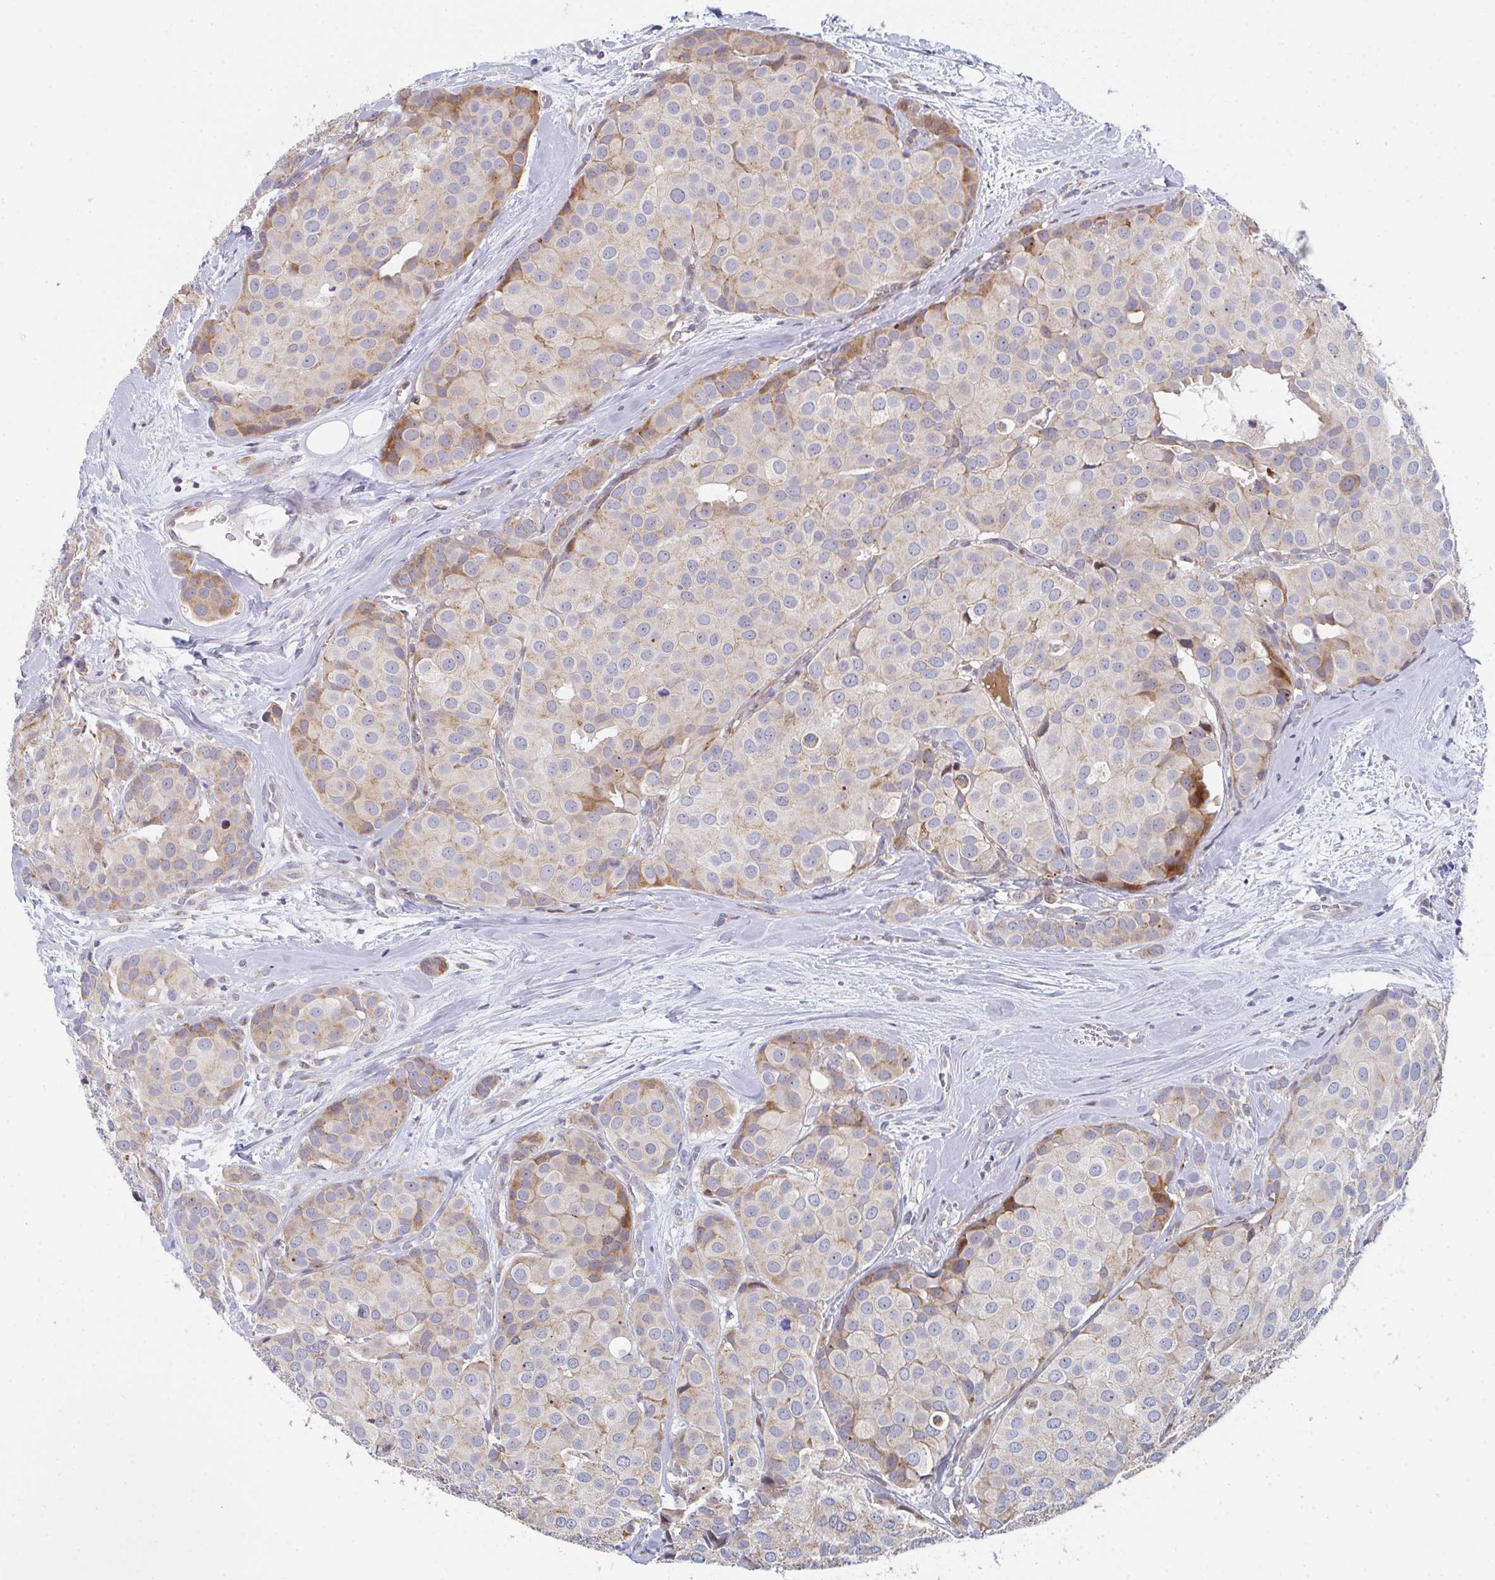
{"staining": {"intensity": "moderate", "quantity": "<25%", "location": "cytoplasmic/membranous"}, "tissue": "breast cancer", "cell_type": "Tumor cells", "image_type": "cancer", "snomed": [{"axis": "morphology", "description": "Duct carcinoma"}, {"axis": "topography", "description": "Breast"}], "caption": "Breast invasive ductal carcinoma stained for a protein demonstrates moderate cytoplasmic/membranous positivity in tumor cells. The protein of interest is shown in brown color, while the nuclei are stained blue.", "gene": "ZNF644", "patient": {"sex": "female", "age": 70}}